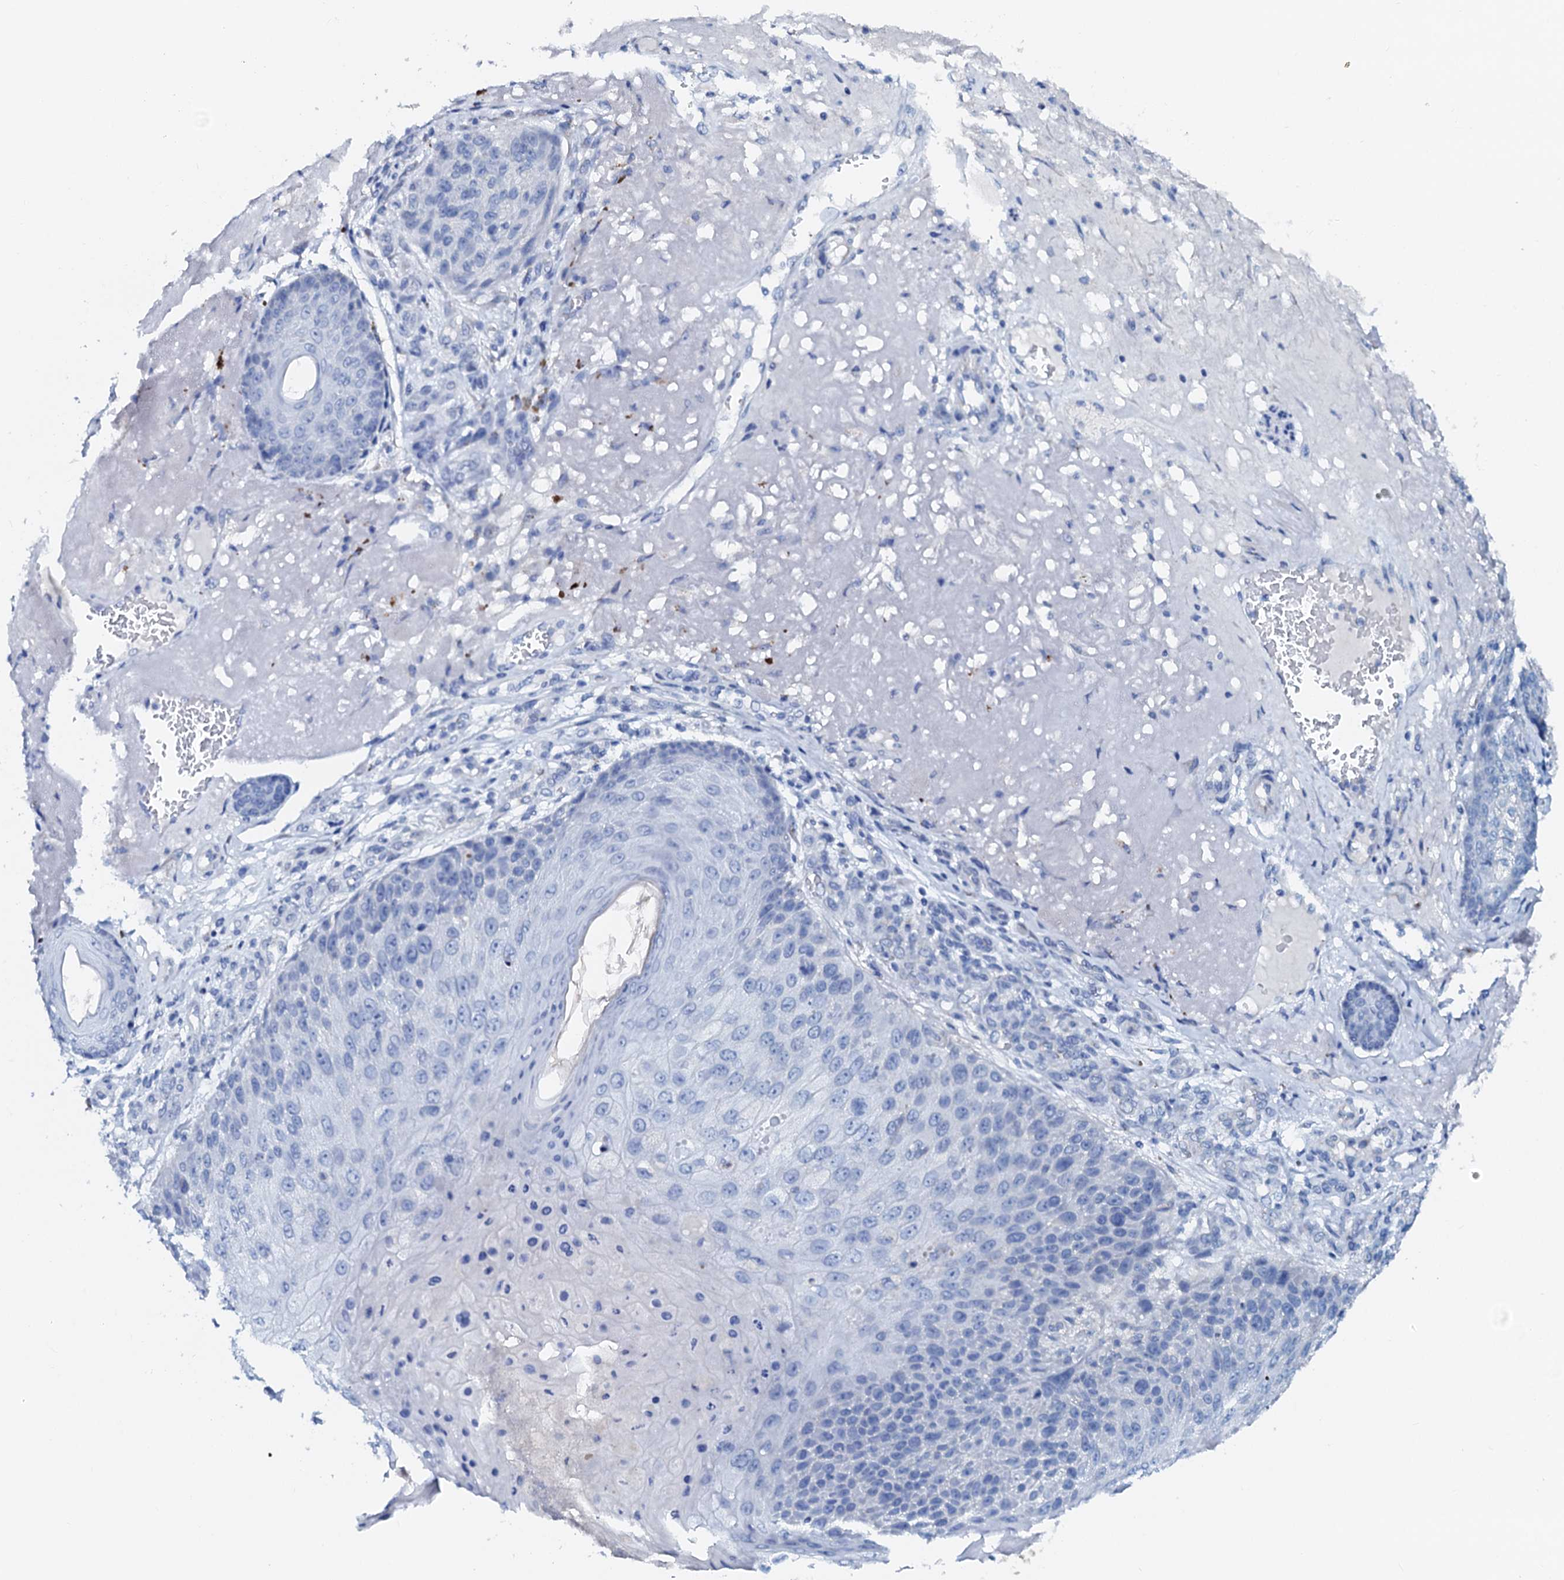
{"staining": {"intensity": "negative", "quantity": "none", "location": "none"}, "tissue": "skin cancer", "cell_type": "Tumor cells", "image_type": "cancer", "snomed": [{"axis": "morphology", "description": "Squamous cell carcinoma, NOS"}, {"axis": "topography", "description": "Skin"}], "caption": "Immunohistochemistry (IHC) of human squamous cell carcinoma (skin) displays no expression in tumor cells. (Stains: DAB IHC with hematoxylin counter stain, Microscopy: brightfield microscopy at high magnification).", "gene": "AMER2", "patient": {"sex": "female", "age": 88}}